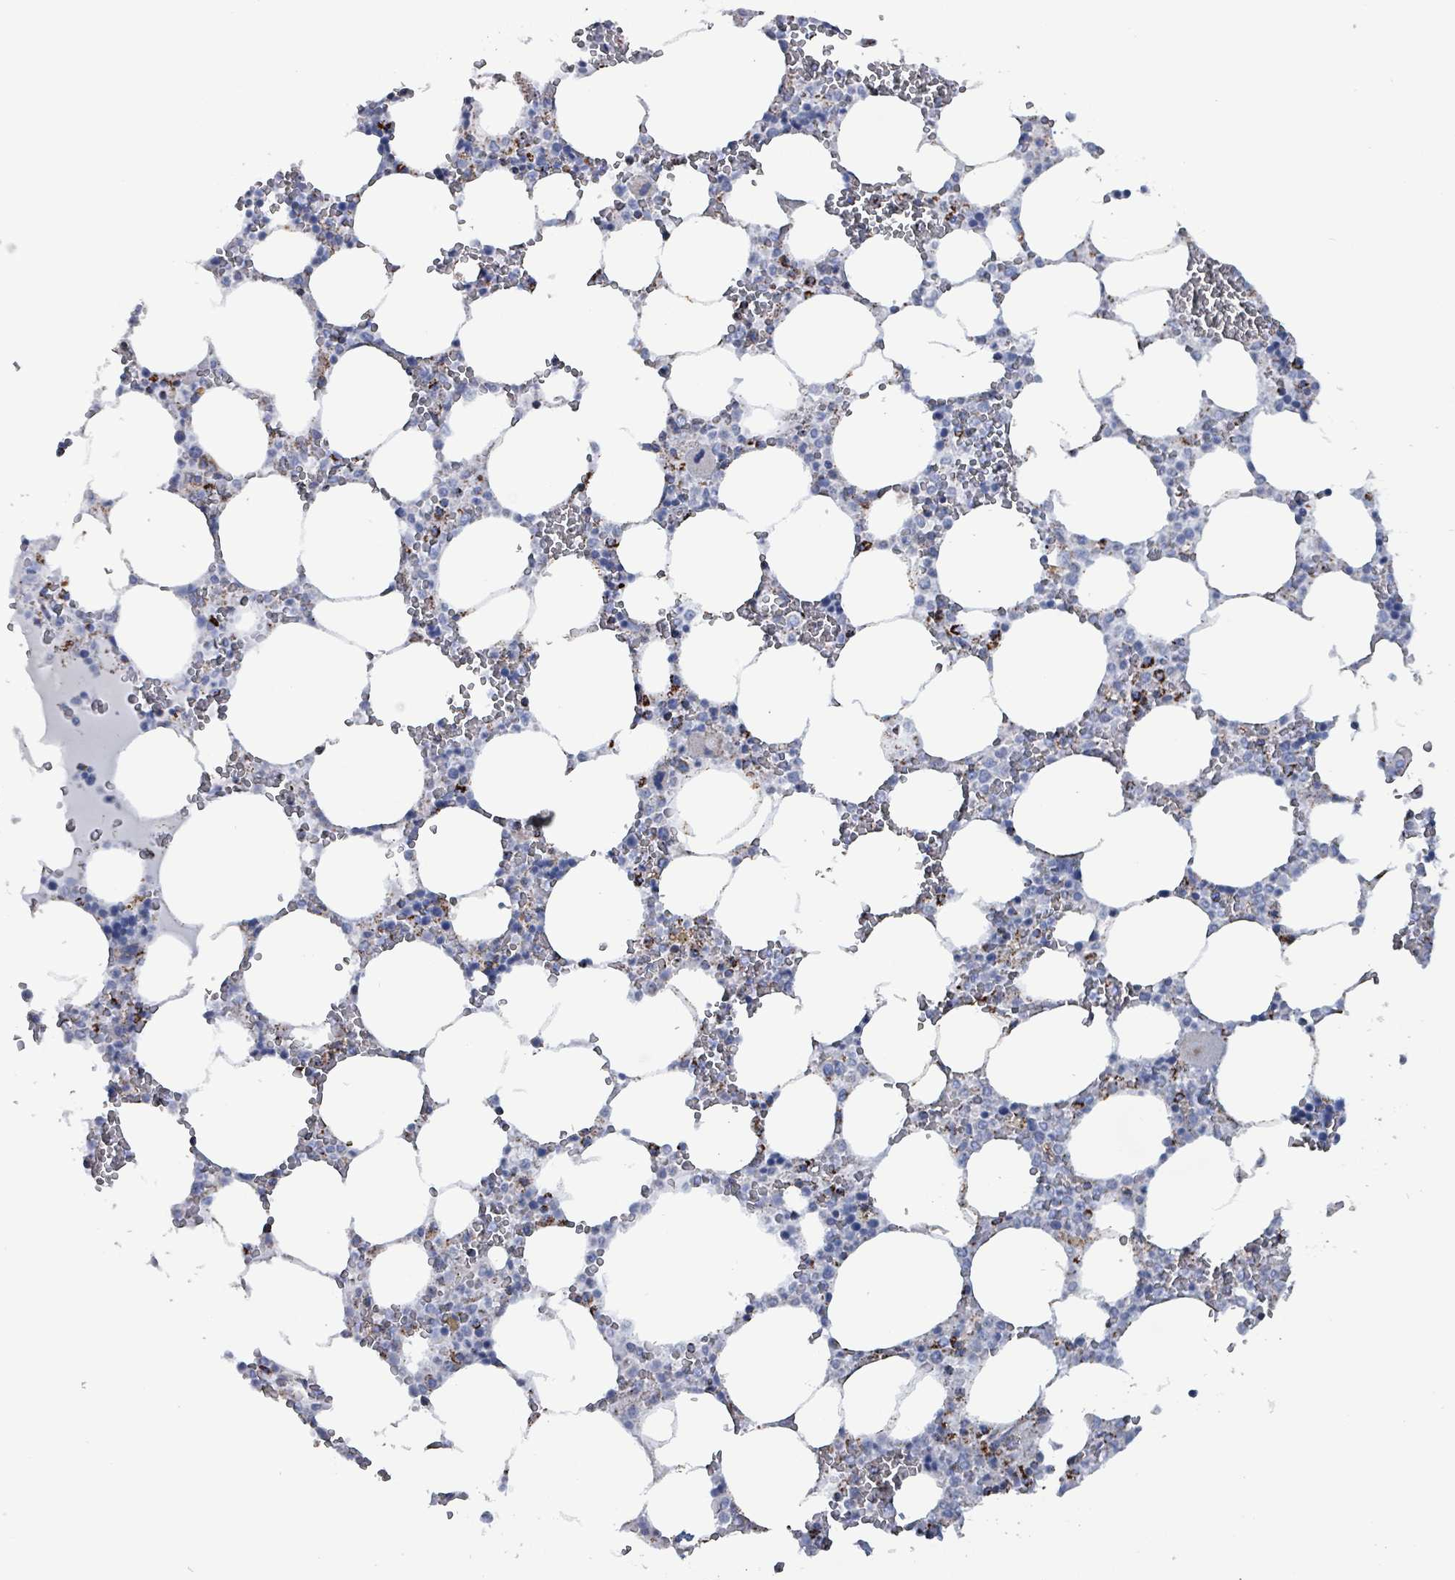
{"staining": {"intensity": "strong", "quantity": "<25%", "location": "cytoplasmic/membranous"}, "tissue": "bone marrow", "cell_type": "Hematopoietic cells", "image_type": "normal", "snomed": [{"axis": "morphology", "description": "Normal tissue, NOS"}, {"axis": "topography", "description": "Bone marrow"}], "caption": "This histopathology image reveals immunohistochemistry (IHC) staining of benign bone marrow, with medium strong cytoplasmic/membranous positivity in approximately <25% of hematopoietic cells.", "gene": "IDH3B", "patient": {"sex": "male", "age": 64}}